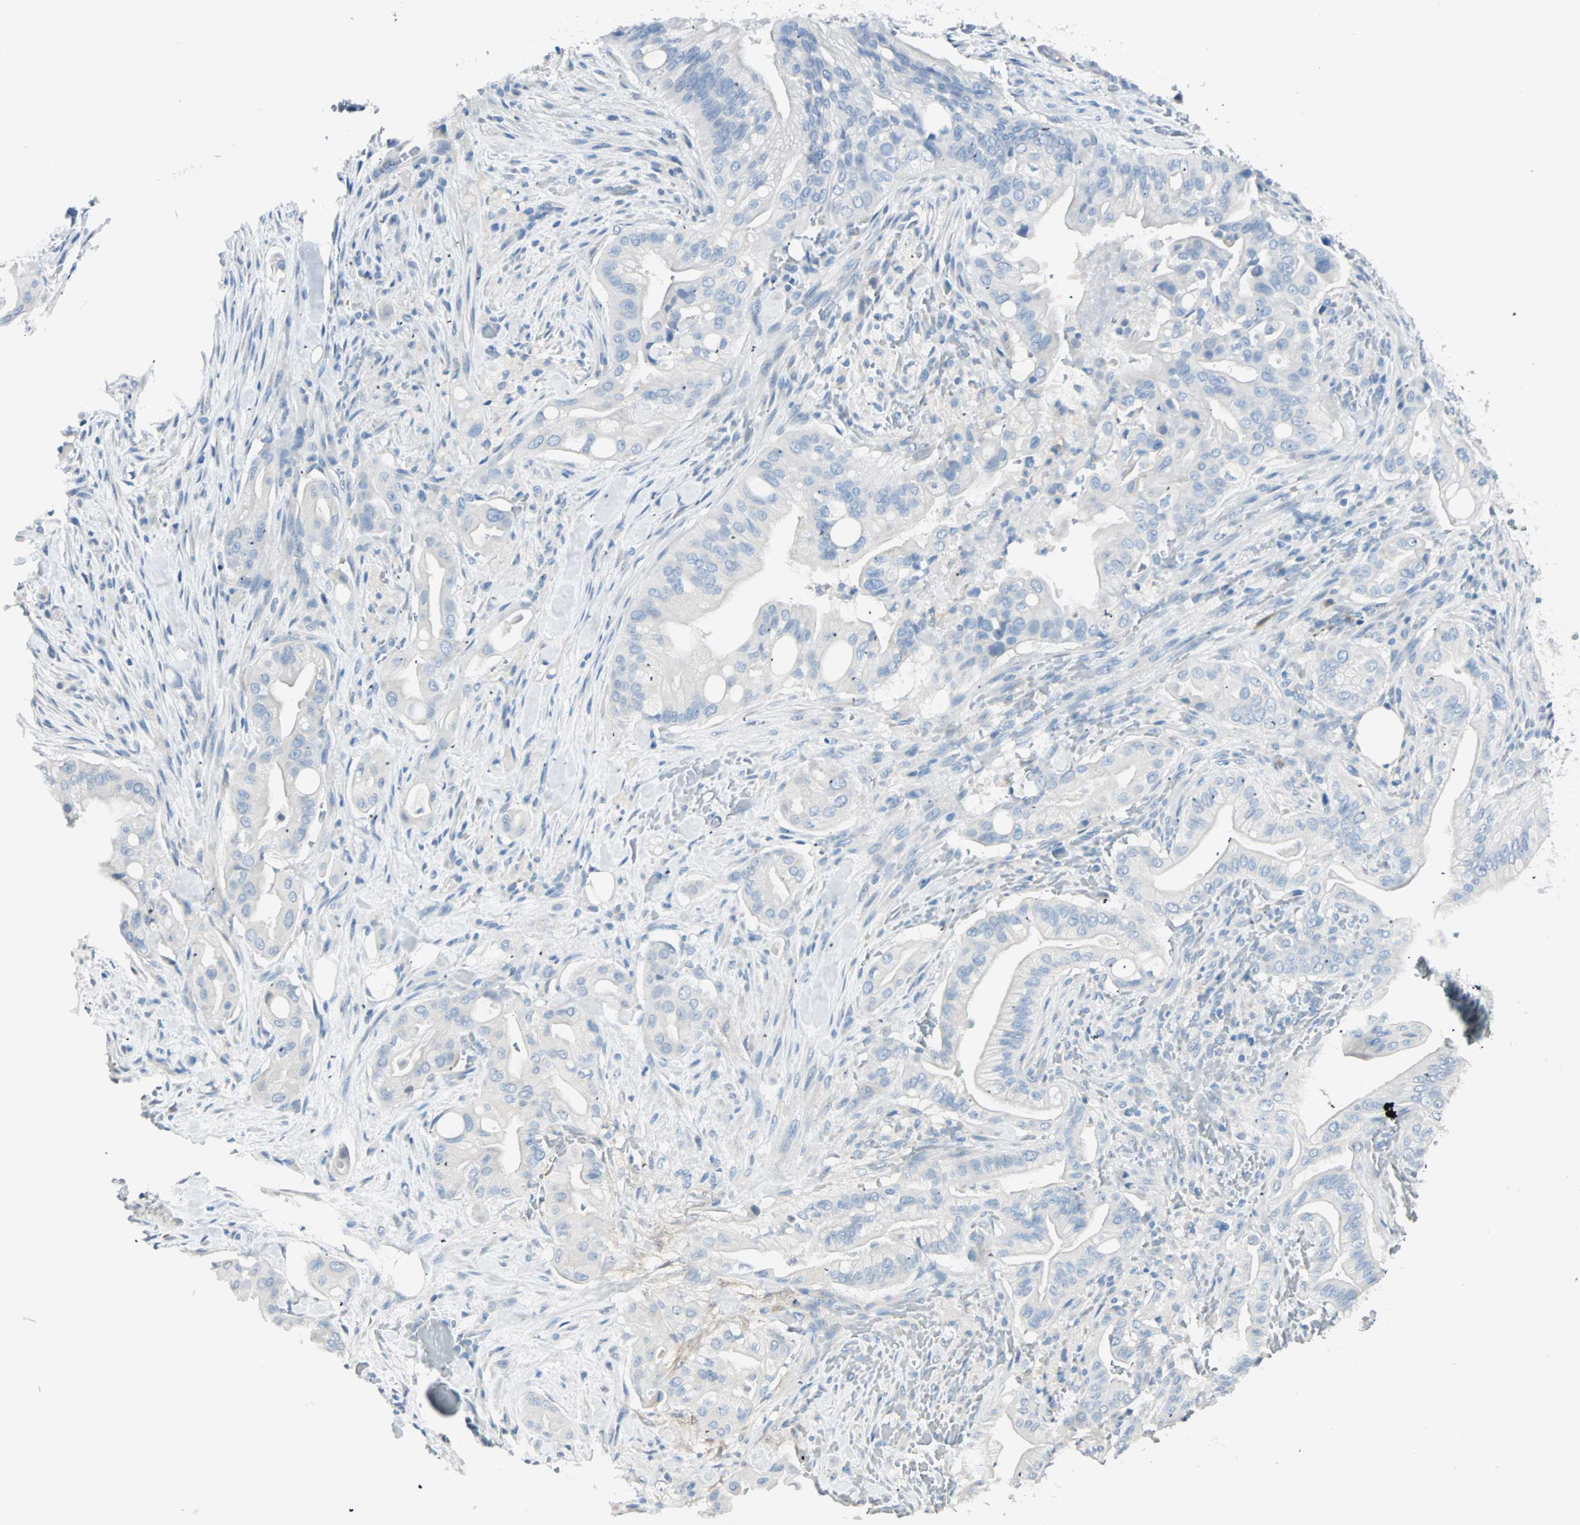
{"staining": {"intensity": "negative", "quantity": "none", "location": "none"}, "tissue": "liver cancer", "cell_type": "Tumor cells", "image_type": "cancer", "snomed": [{"axis": "morphology", "description": "Cholangiocarcinoma"}, {"axis": "topography", "description": "Liver"}], "caption": "An immunohistochemistry photomicrograph of liver cancer (cholangiocarcinoma) is shown. There is no staining in tumor cells of liver cancer (cholangiocarcinoma).", "gene": "ATF6", "patient": {"sex": "female", "age": 68}}